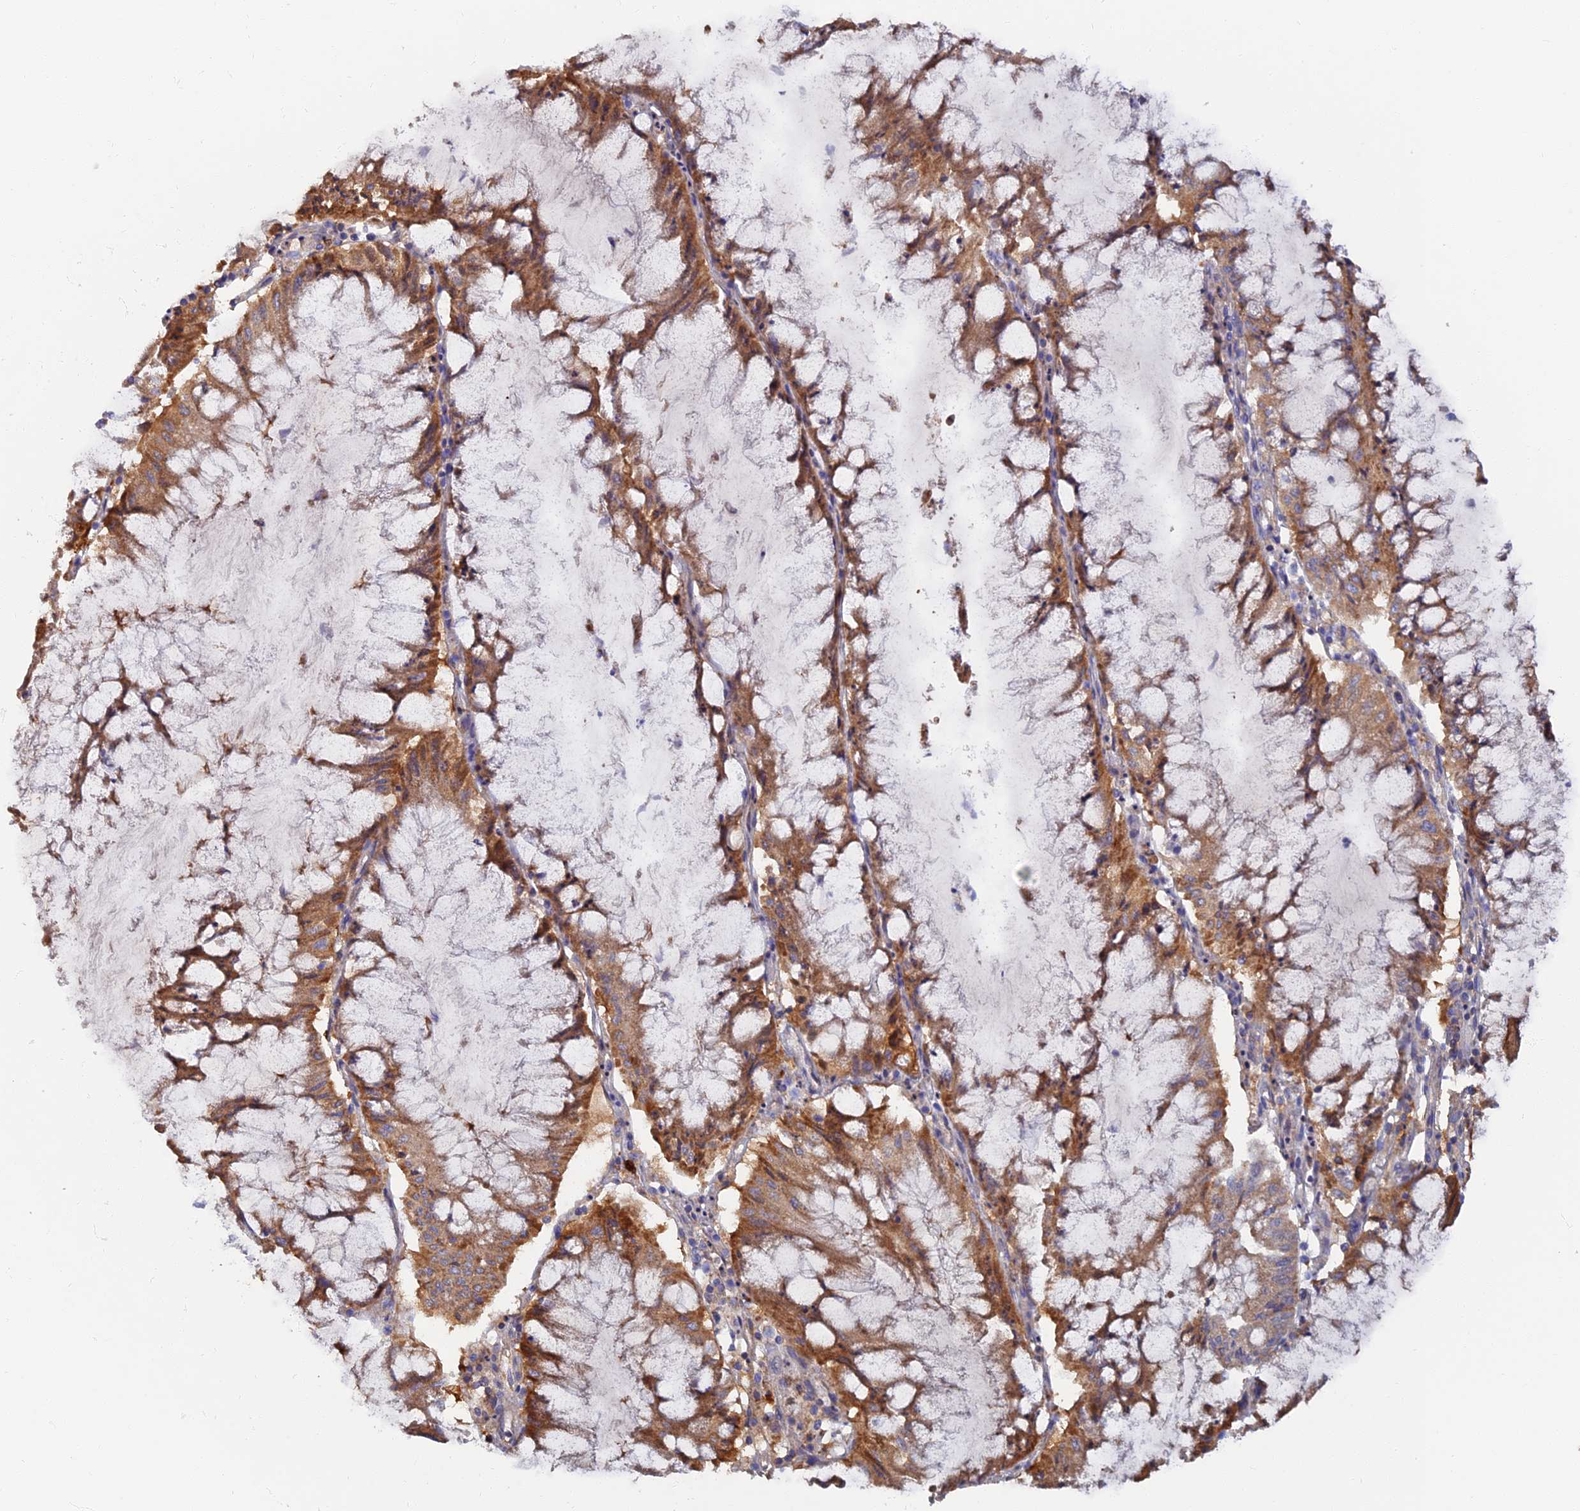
{"staining": {"intensity": "moderate", "quantity": ">75%", "location": "cytoplasmic/membranous"}, "tissue": "pancreatic cancer", "cell_type": "Tumor cells", "image_type": "cancer", "snomed": [{"axis": "morphology", "description": "Adenocarcinoma, NOS"}, {"axis": "topography", "description": "Pancreas"}], "caption": "Moderate cytoplasmic/membranous expression for a protein is identified in about >75% of tumor cells of pancreatic cancer (adenocarcinoma) using immunohistochemistry.", "gene": "TMEM44", "patient": {"sex": "female", "age": 50}}